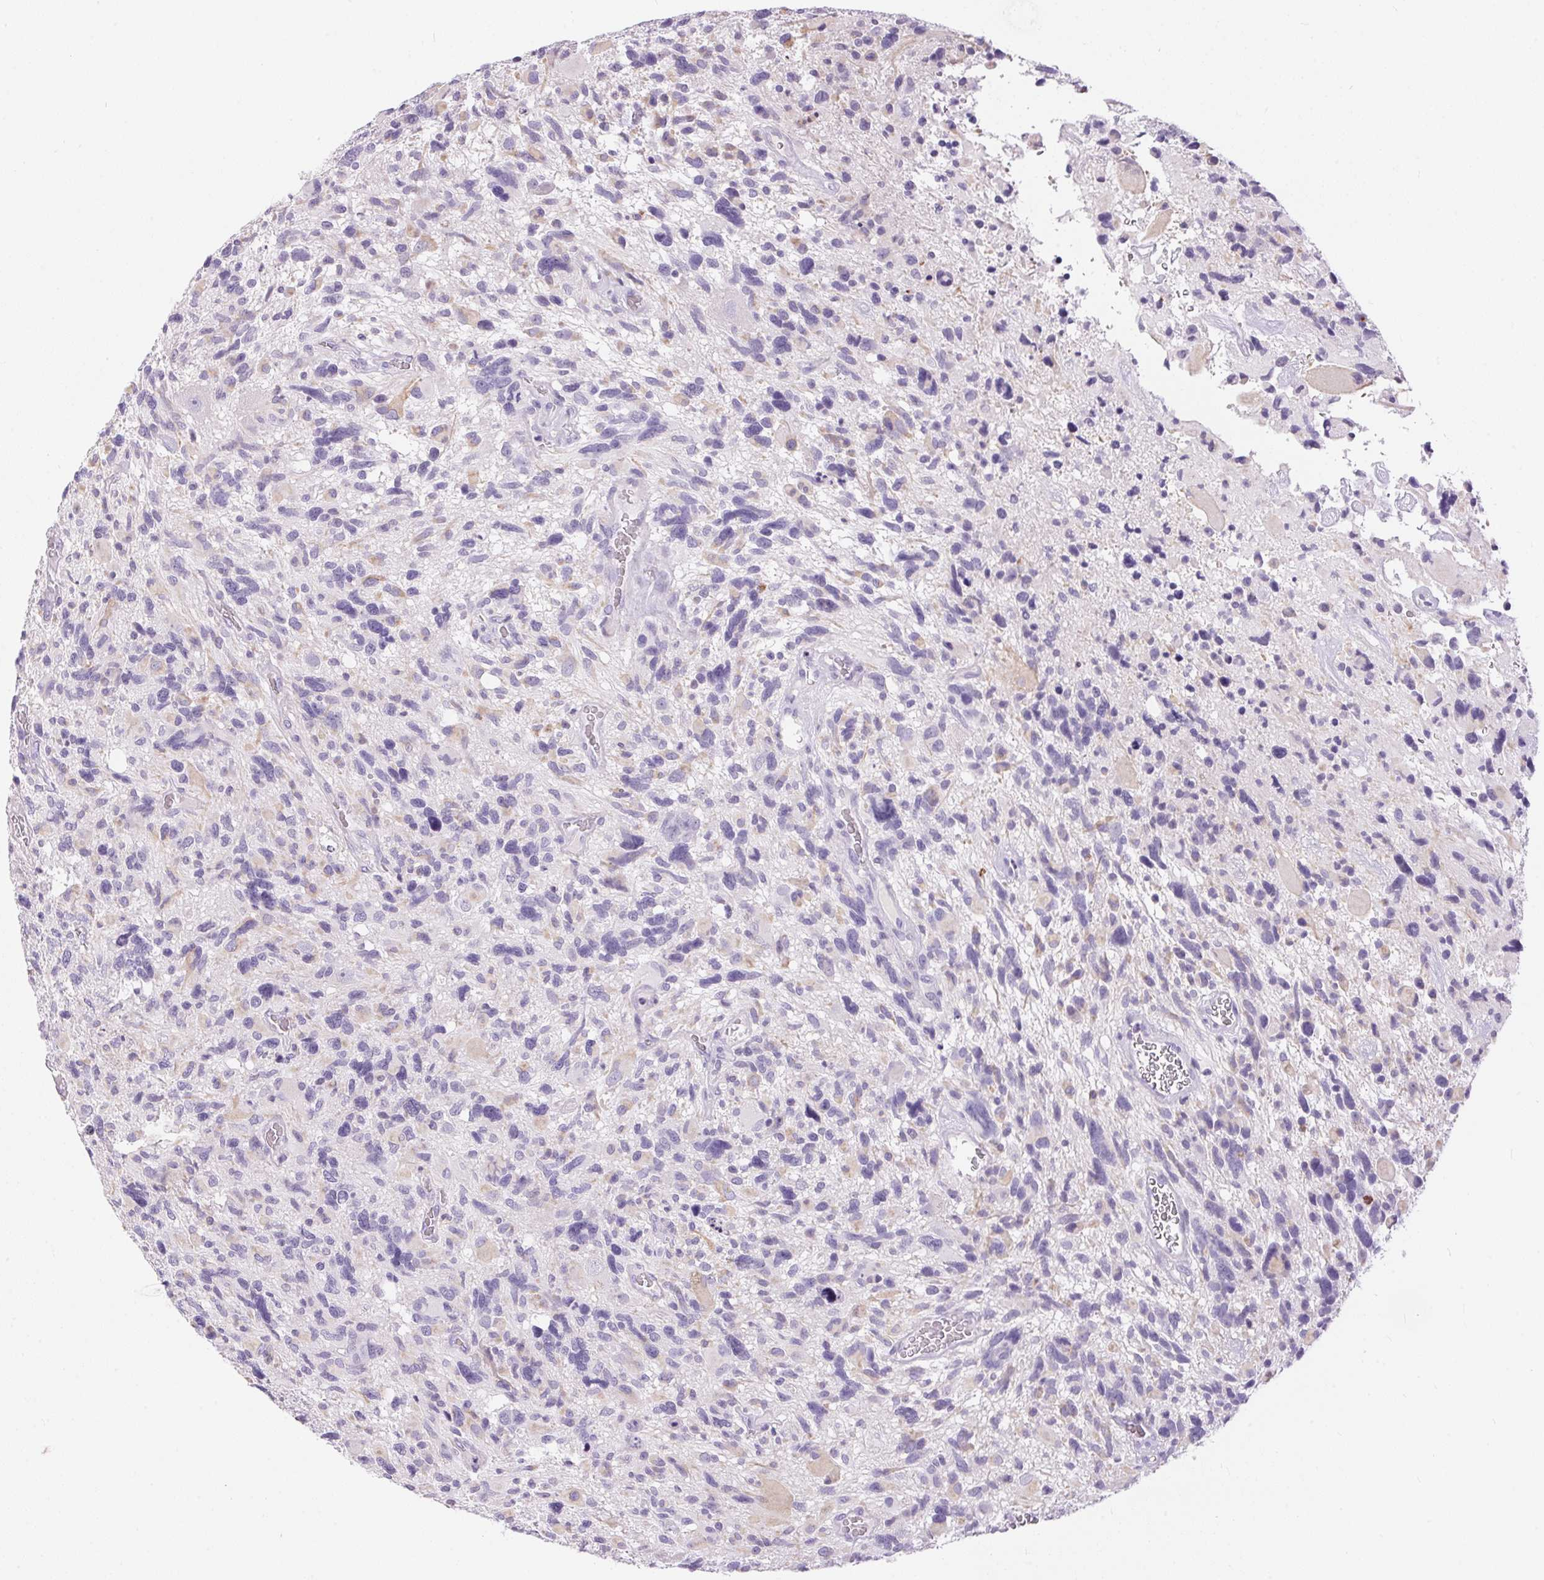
{"staining": {"intensity": "negative", "quantity": "none", "location": "none"}, "tissue": "glioma", "cell_type": "Tumor cells", "image_type": "cancer", "snomed": [{"axis": "morphology", "description": "Glioma, malignant, High grade"}, {"axis": "topography", "description": "Brain"}], "caption": "Tumor cells show no significant positivity in high-grade glioma (malignant). (Immunohistochemistry (ihc), brightfield microscopy, high magnification).", "gene": "PNLIPRP3", "patient": {"sex": "male", "age": 49}}